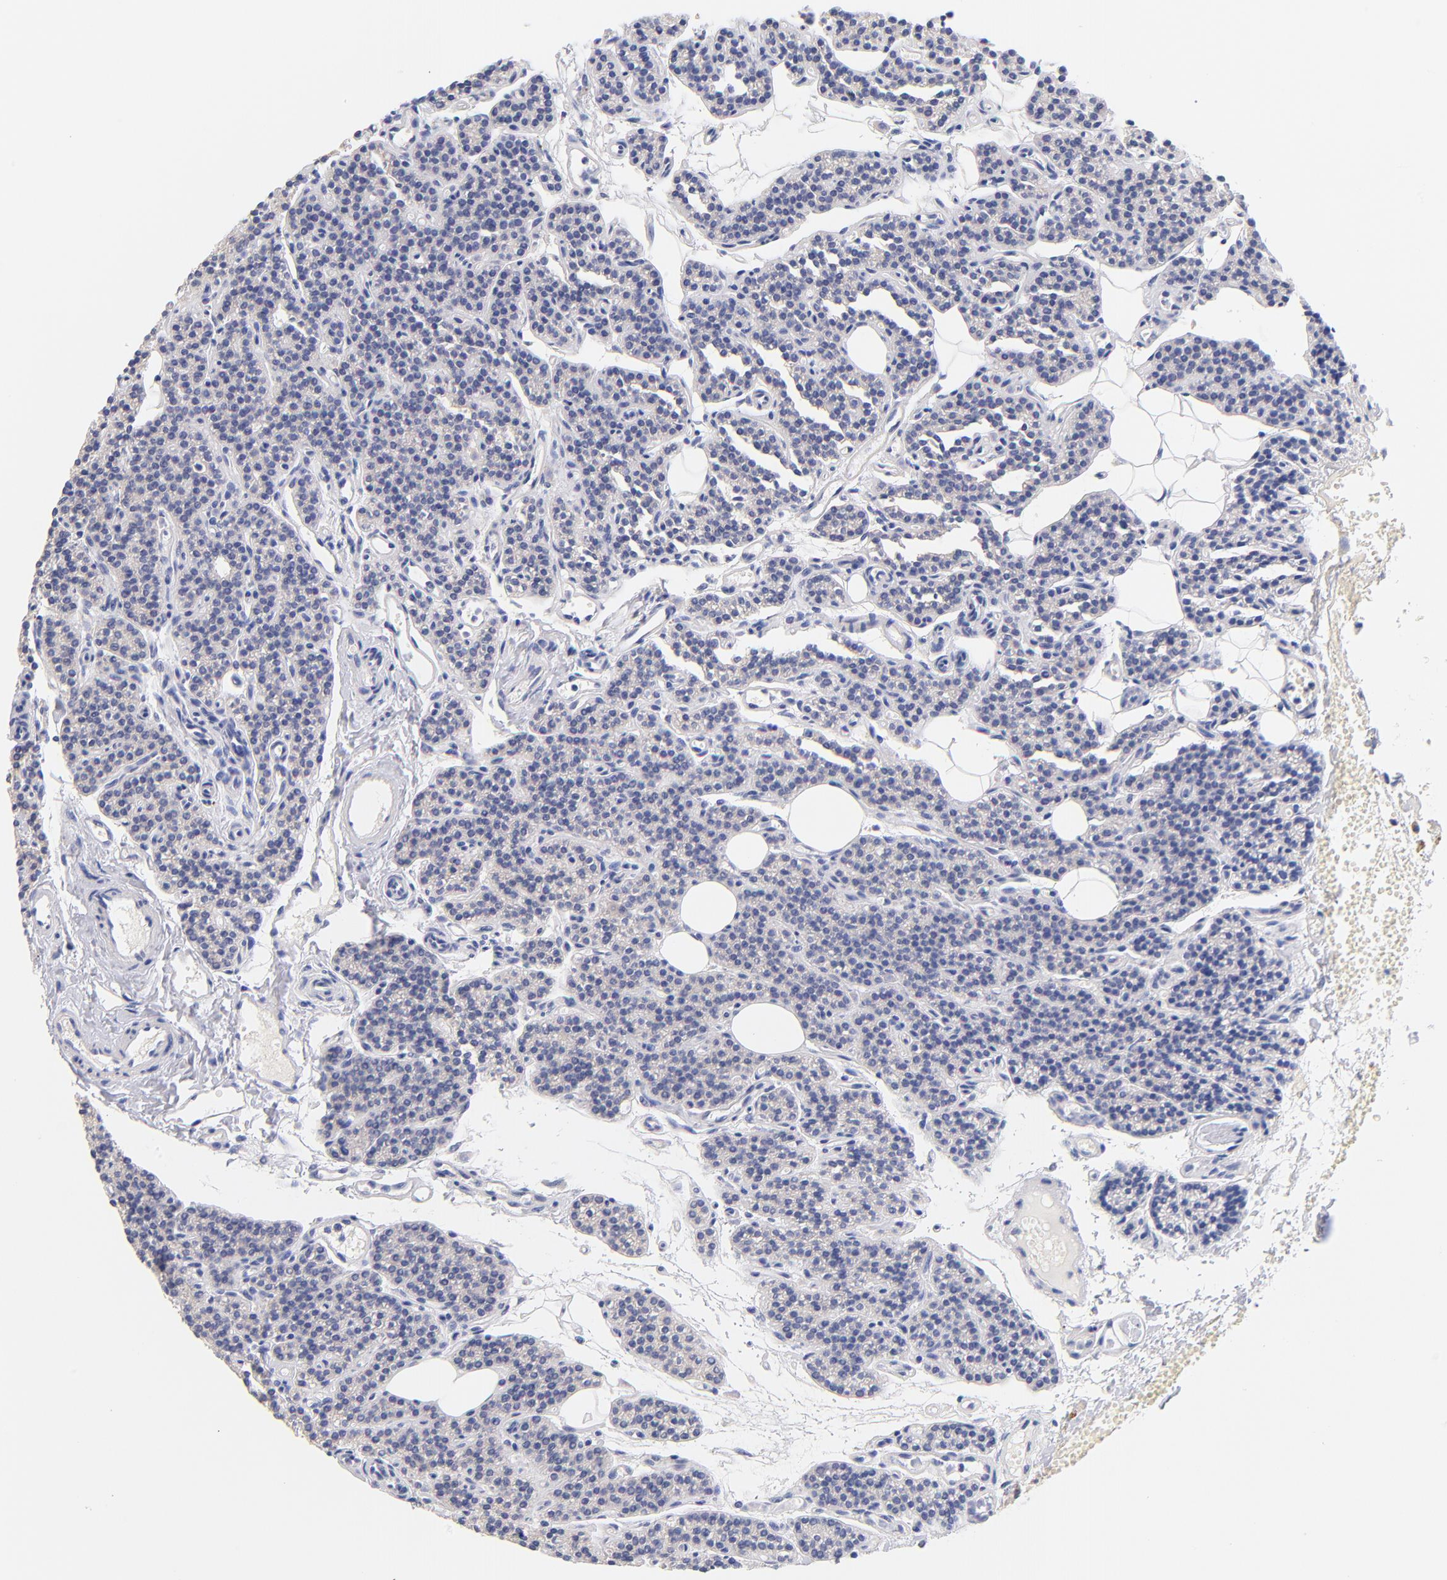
{"staining": {"intensity": "negative", "quantity": "none", "location": "none"}, "tissue": "parathyroid gland", "cell_type": "Glandular cells", "image_type": "normal", "snomed": [{"axis": "morphology", "description": "Normal tissue, NOS"}, {"axis": "topography", "description": "Parathyroid gland"}], "caption": "Immunohistochemical staining of benign parathyroid gland reveals no significant staining in glandular cells.", "gene": "TNFRSF13C", "patient": {"sex": "male", "age": 25}}